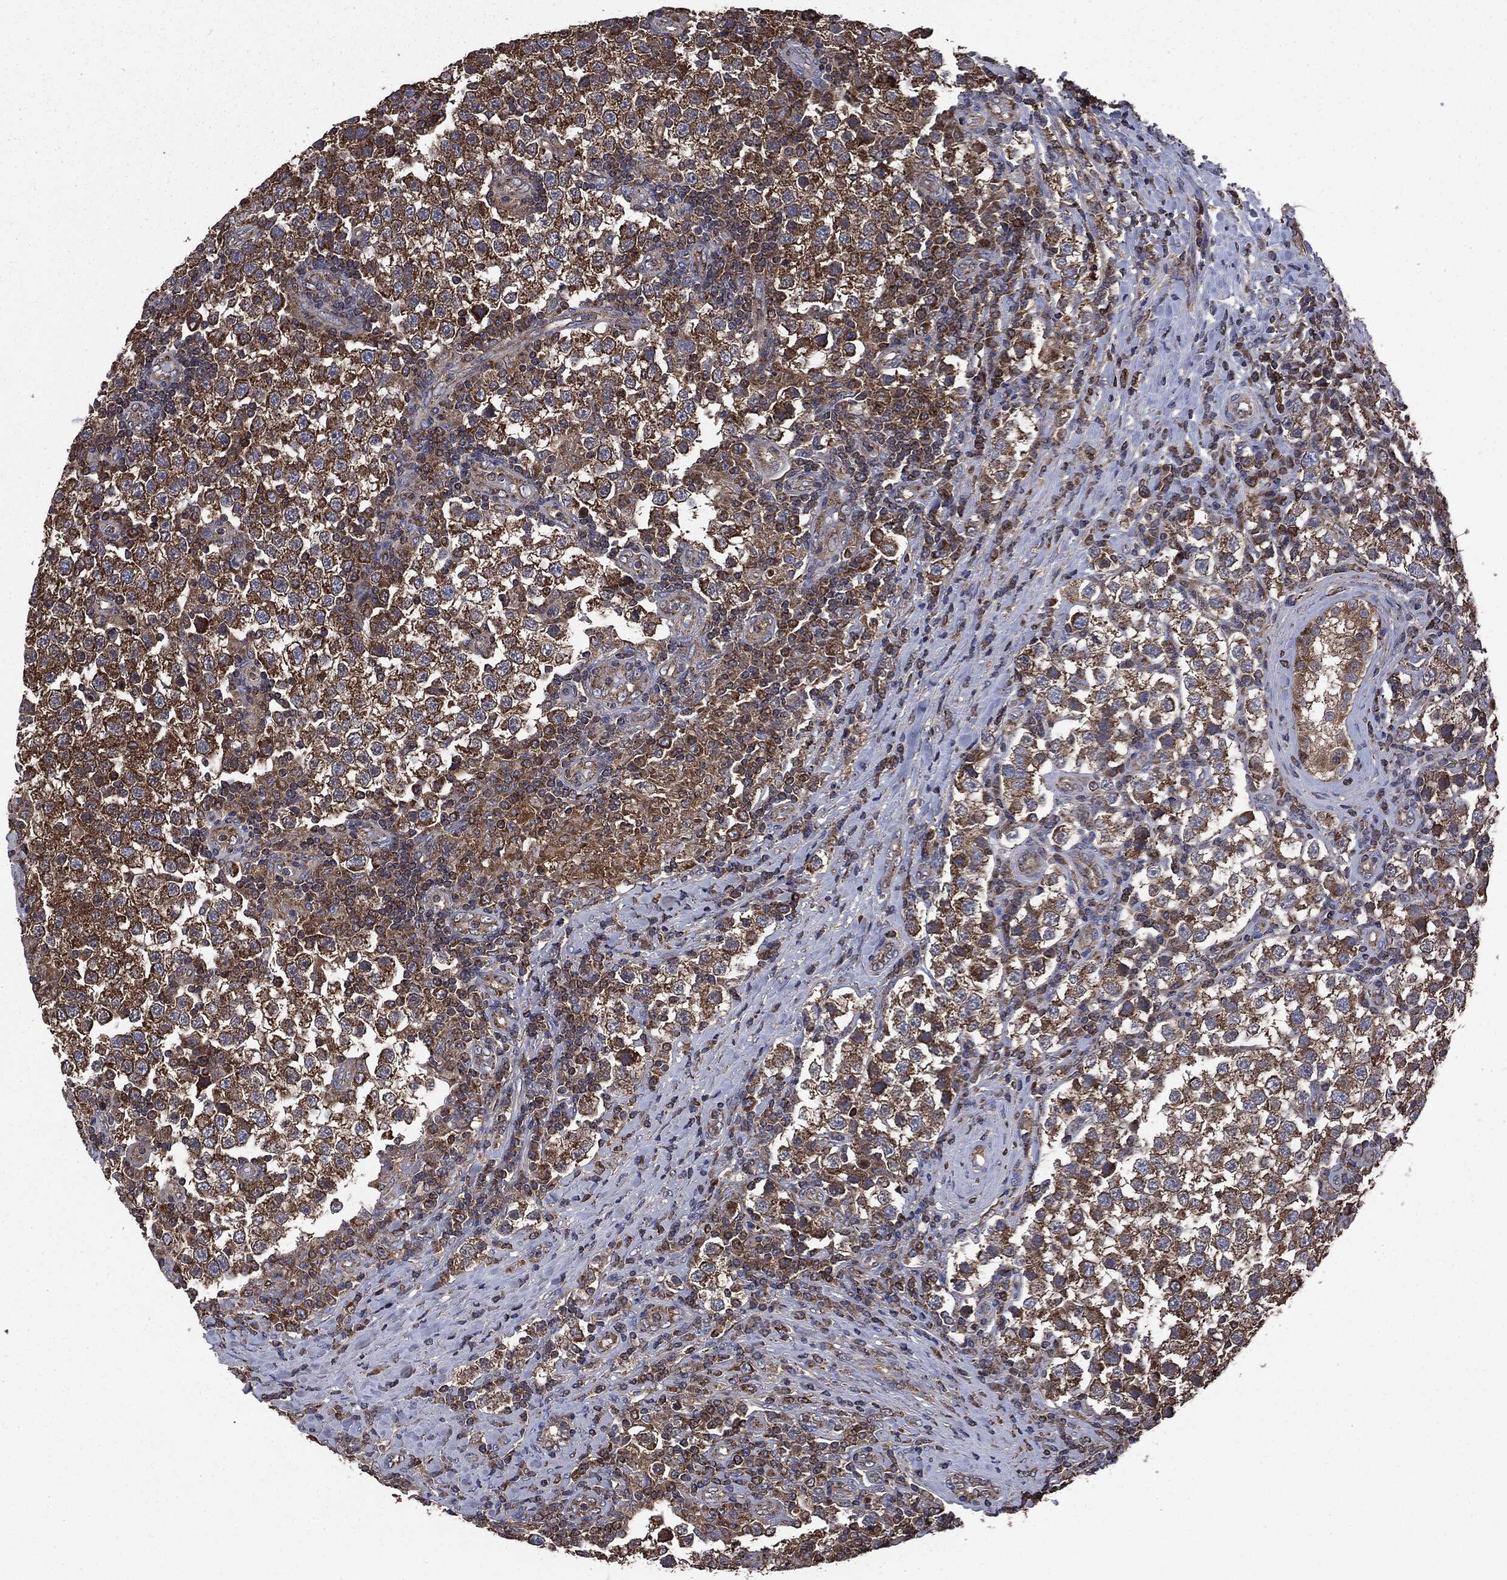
{"staining": {"intensity": "moderate", "quantity": ">75%", "location": "cytoplasmic/membranous"}, "tissue": "testis cancer", "cell_type": "Tumor cells", "image_type": "cancer", "snomed": [{"axis": "morphology", "description": "Seminoma, NOS"}, {"axis": "topography", "description": "Testis"}], "caption": "A photomicrograph of testis cancer stained for a protein demonstrates moderate cytoplasmic/membranous brown staining in tumor cells.", "gene": "MAPK6", "patient": {"sex": "male", "age": 34}}